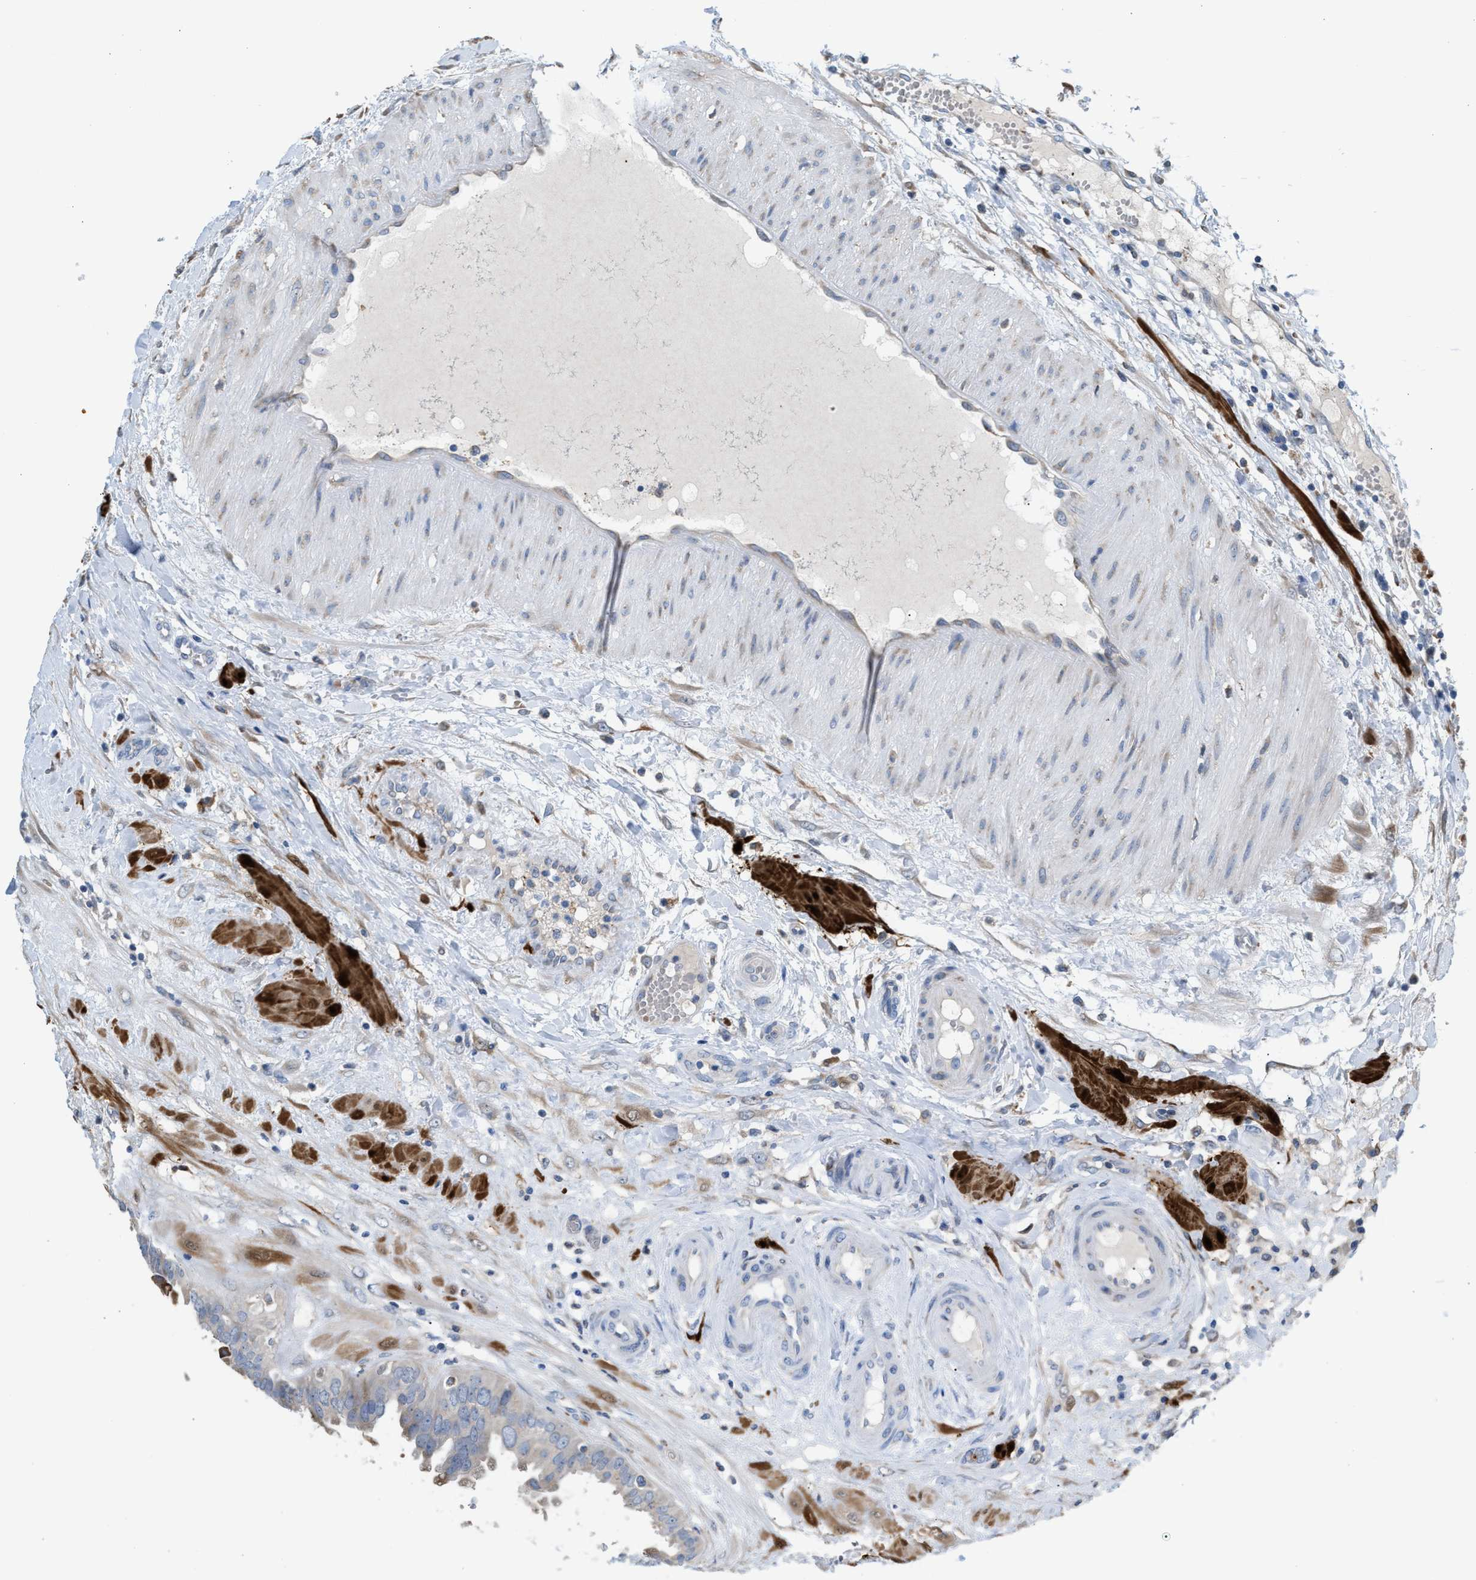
{"staining": {"intensity": "negative", "quantity": "none", "location": "none"}, "tissue": "seminal vesicle", "cell_type": "Glandular cells", "image_type": "normal", "snomed": [{"axis": "morphology", "description": "Normal tissue, NOS"}, {"axis": "morphology", "description": "Adenocarcinoma, High grade"}, {"axis": "topography", "description": "Prostate"}, {"axis": "topography", "description": "Seminal veicle"}], "caption": "The micrograph exhibits no significant positivity in glandular cells of seminal vesicle.", "gene": "CA3", "patient": {"sex": "male", "age": 55}}